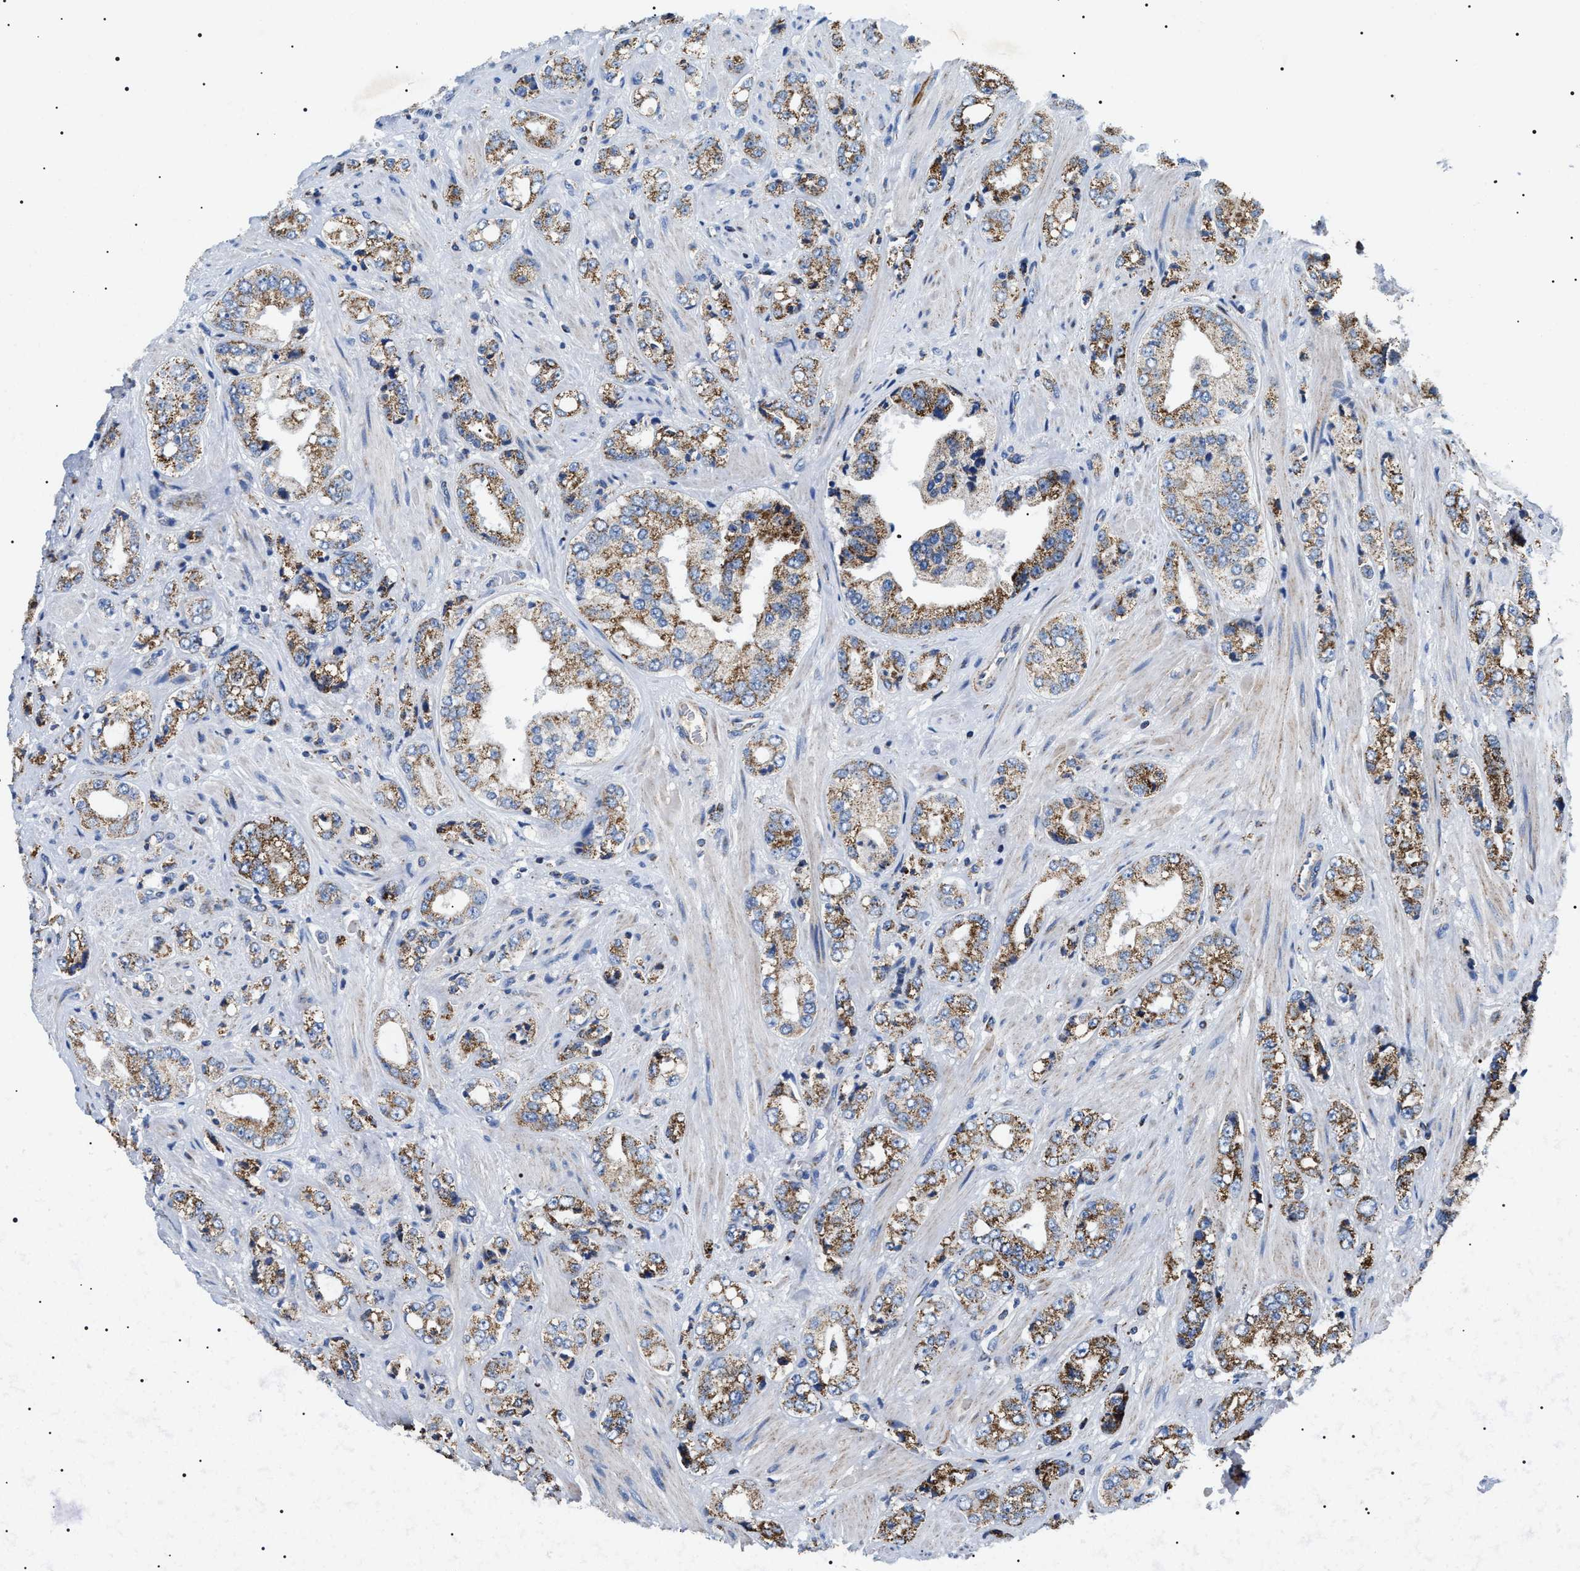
{"staining": {"intensity": "strong", "quantity": ">75%", "location": "cytoplasmic/membranous"}, "tissue": "prostate cancer", "cell_type": "Tumor cells", "image_type": "cancer", "snomed": [{"axis": "morphology", "description": "Adenocarcinoma, High grade"}, {"axis": "topography", "description": "Prostate"}], "caption": "A micrograph showing strong cytoplasmic/membranous positivity in about >75% of tumor cells in prostate high-grade adenocarcinoma, as visualized by brown immunohistochemical staining.", "gene": "OXSM", "patient": {"sex": "male", "age": 61}}